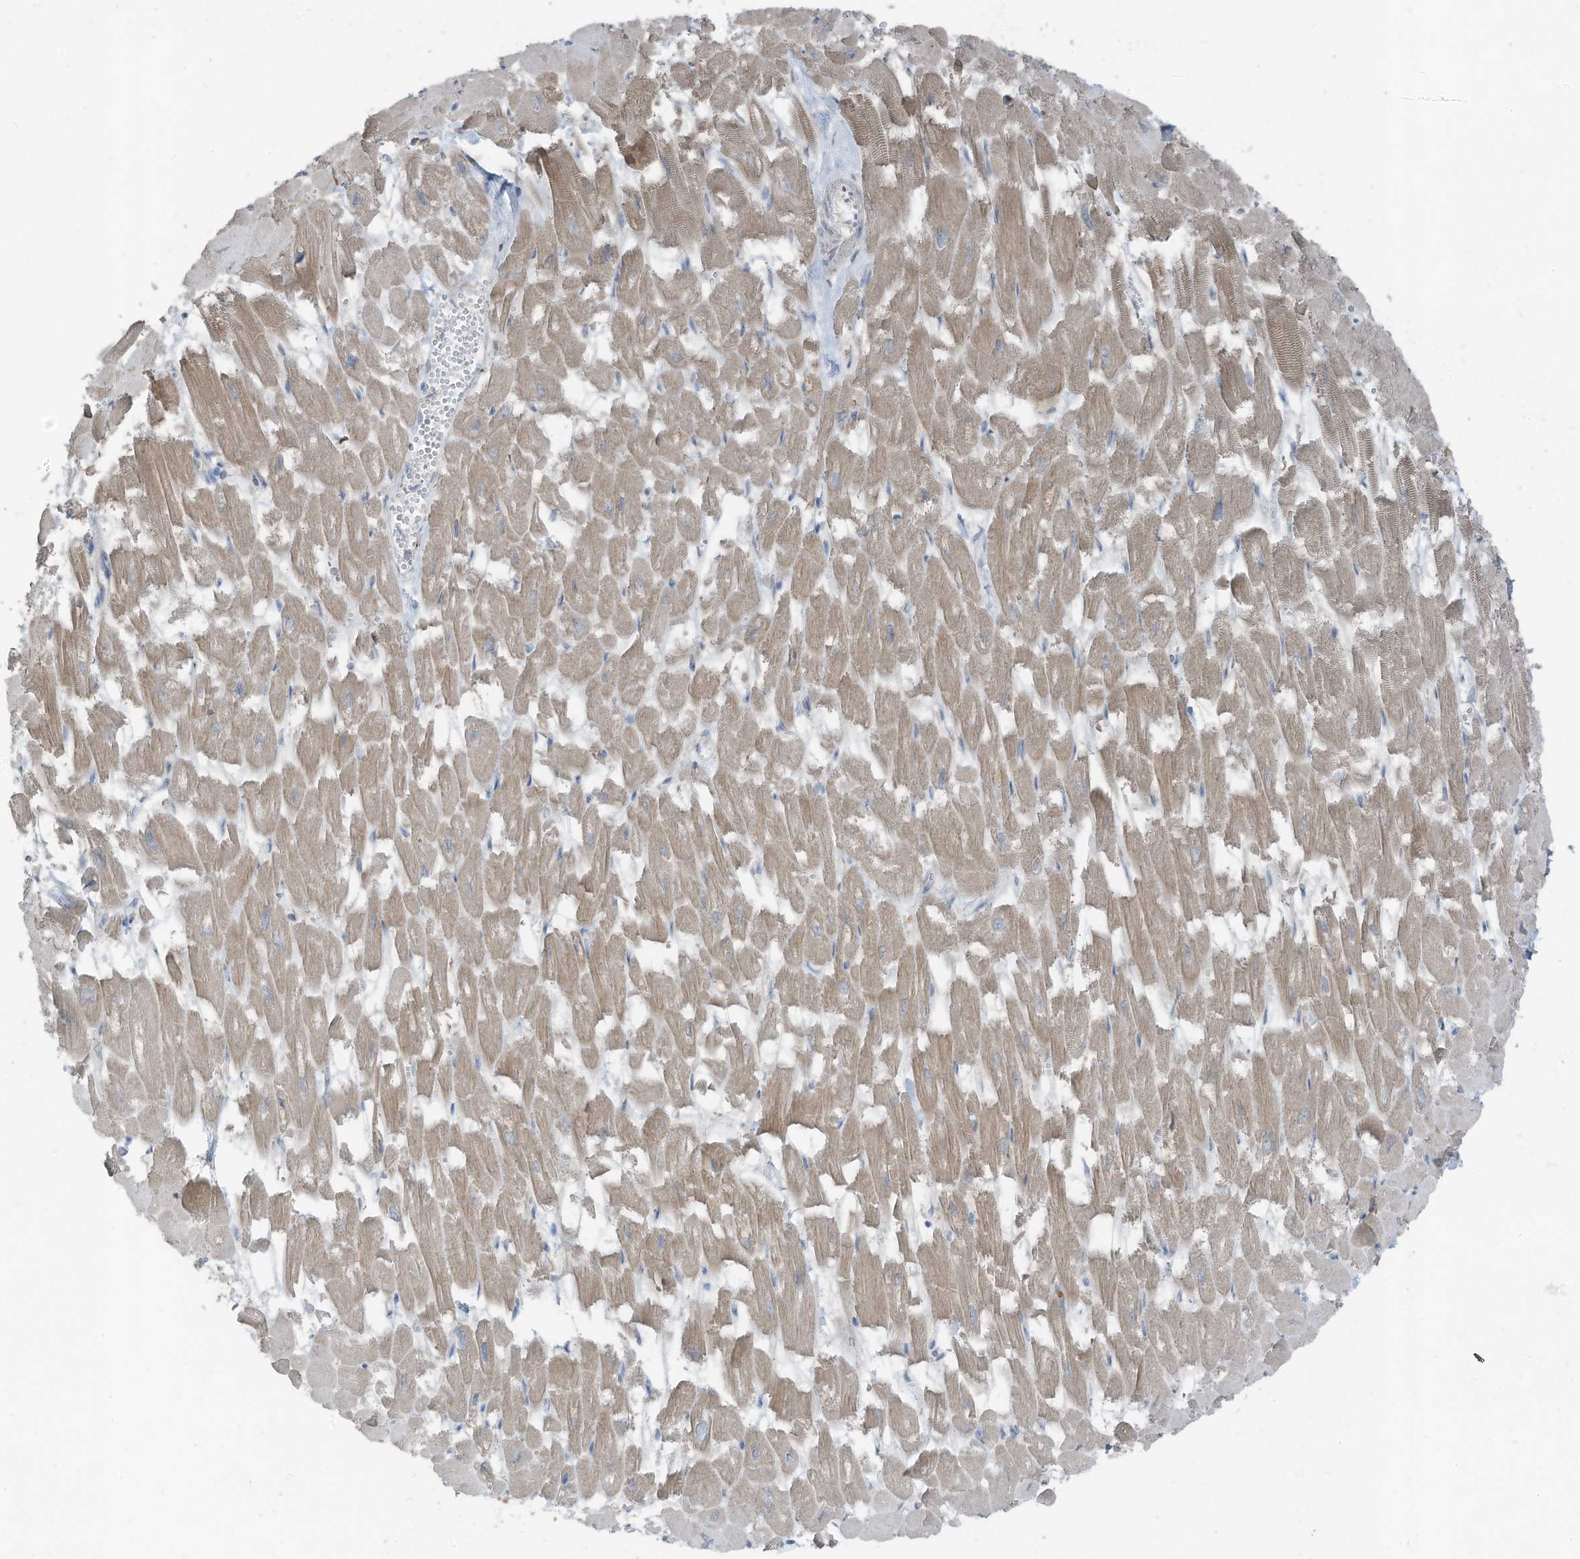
{"staining": {"intensity": "weak", "quantity": "25%-75%", "location": "cytoplasmic/membranous"}, "tissue": "heart muscle", "cell_type": "Cardiomyocytes", "image_type": "normal", "snomed": [{"axis": "morphology", "description": "Normal tissue, NOS"}, {"axis": "topography", "description": "Heart"}], "caption": "Protein staining demonstrates weak cytoplasmic/membranous expression in about 25%-75% of cardiomyocytes in benign heart muscle.", "gene": "ARHGEF33", "patient": {"sex": "male", "age": 54}}